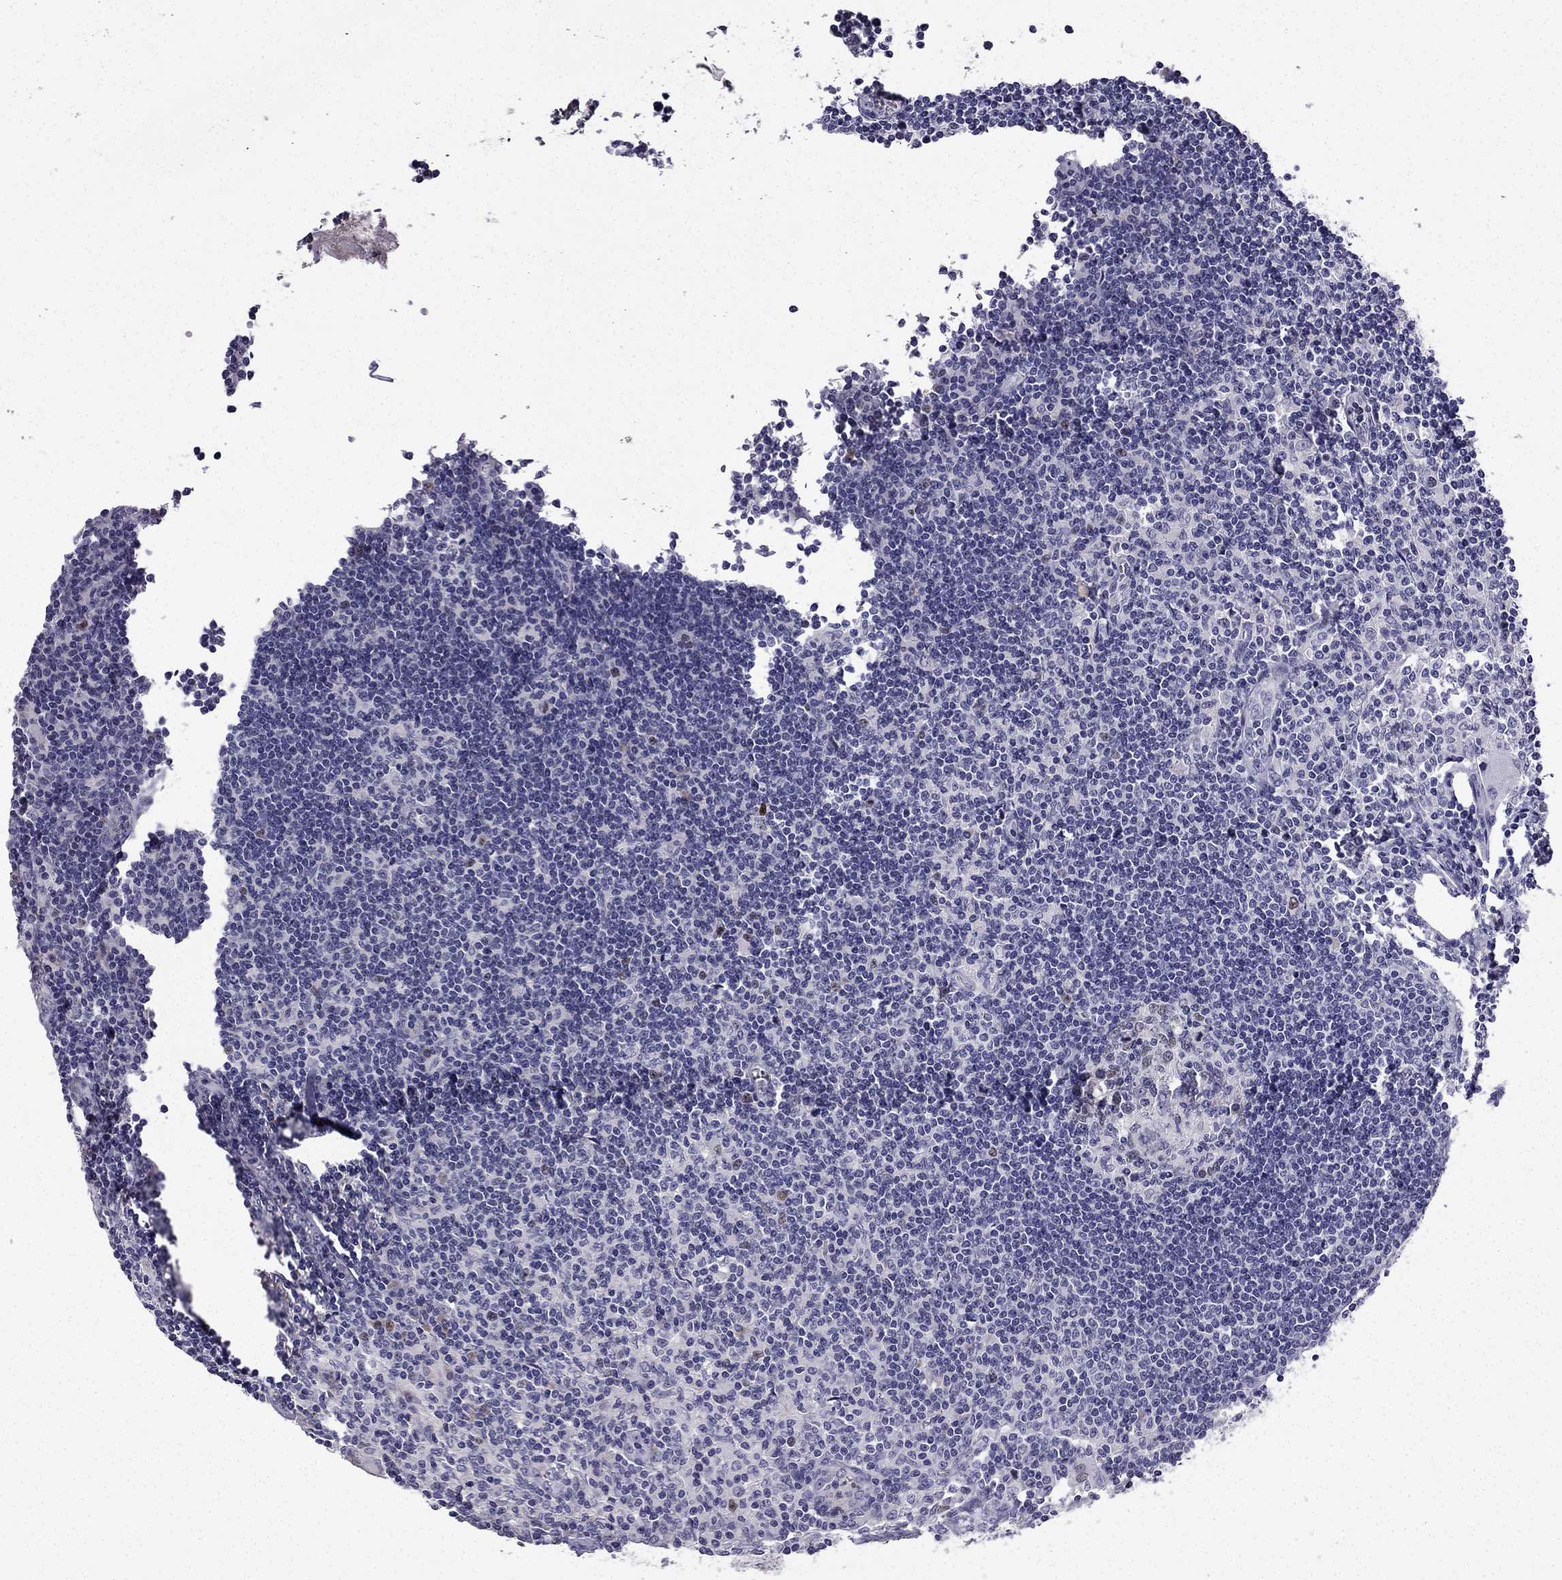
{"staining": {"intensity": "negative", "quantity": "none", "location": "none"}, "tissue": "lymph node", "cell_type": "Germinal center cells", "image_type": "normal", "snomed": [{"axis": "morphology", "description": "Normal tissue, NOS"}, {"axis": "topography", "description": "Lymph node"}], "caption": "High power microscopy histopathology image of an IHC photomicrograph of benign lymph node, revealing no significant staining in germinal center cells. (Brightfield microscopy of DAB immunohistochemistry (IHC) at high magnification).", "gene": "UHRF1", "patient": {"sex": "male", "age": 59}}